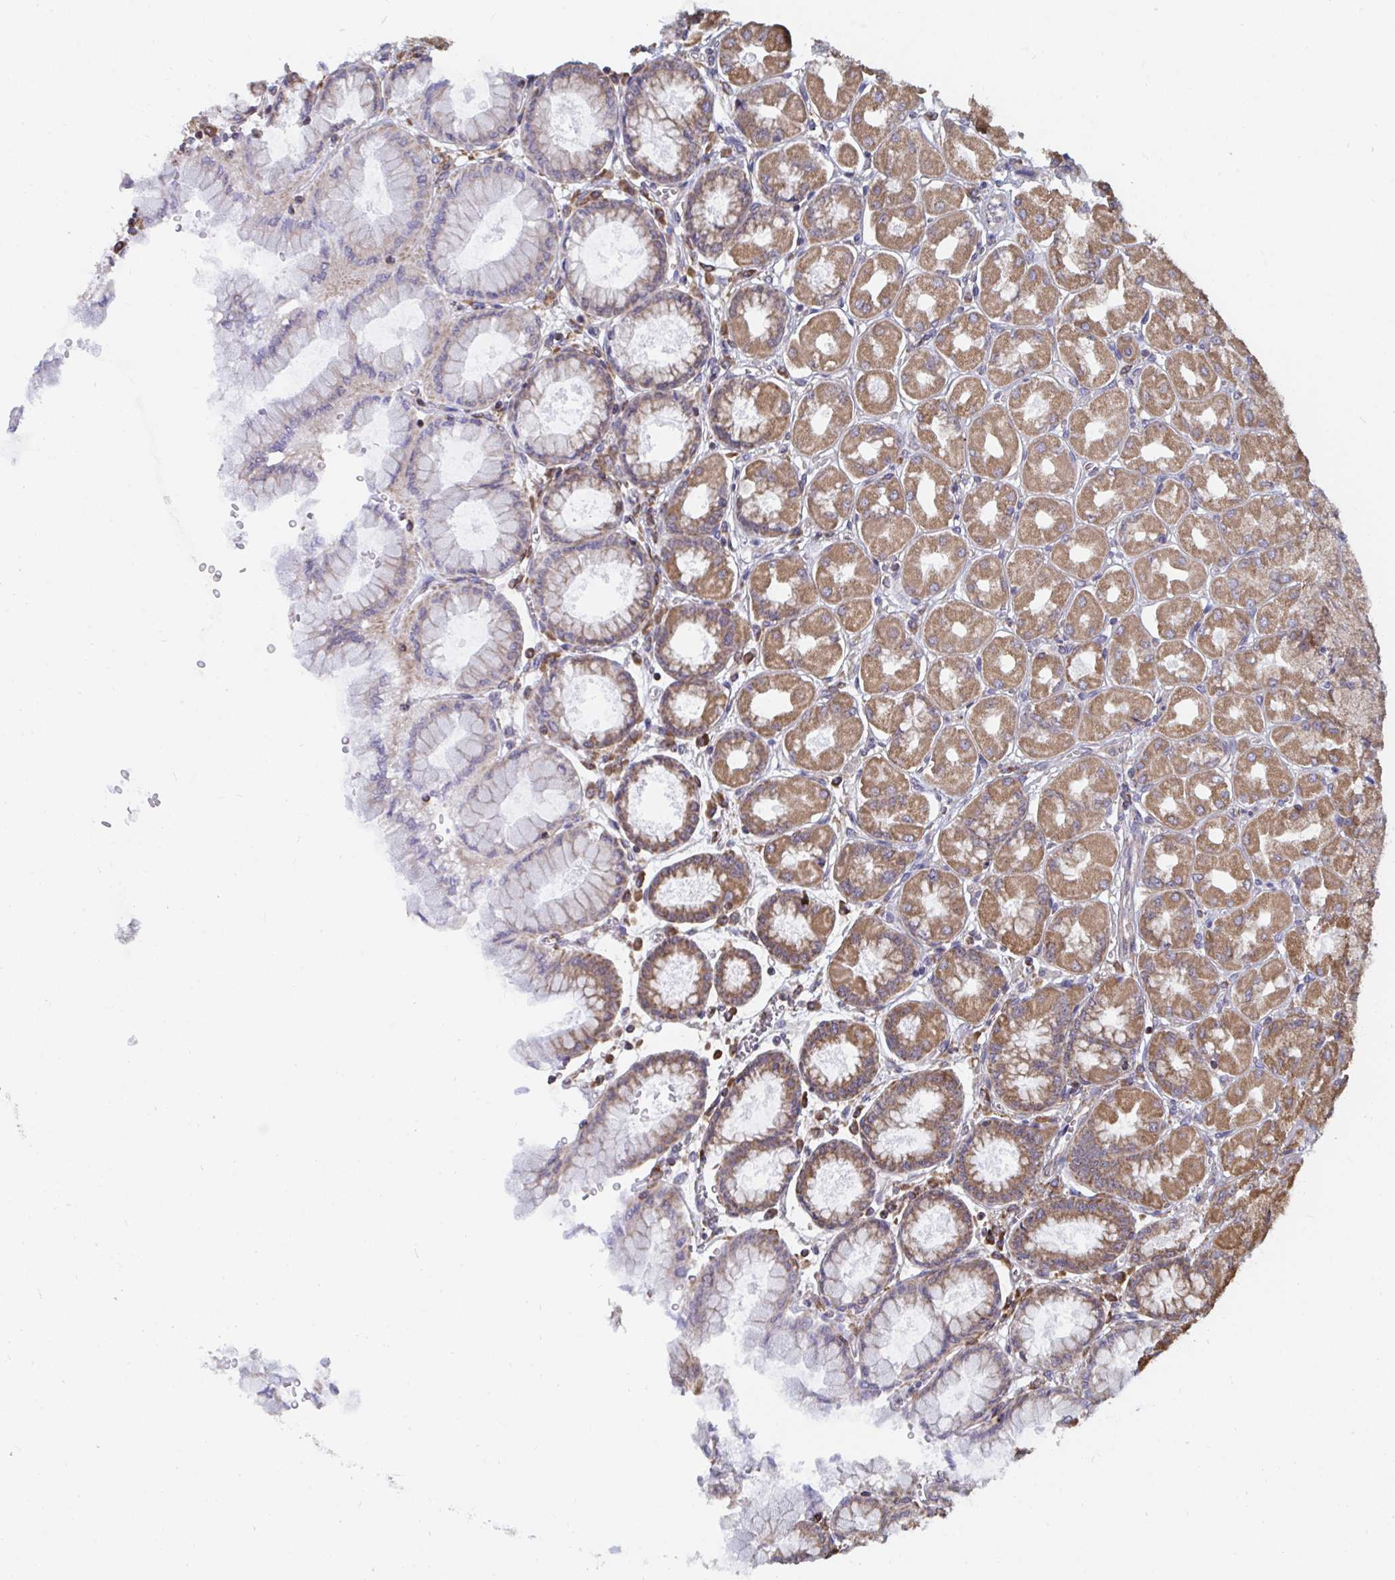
{"staining": {"intensity": "moderate", "quantity": ">75%", "location": "cytoplasmic/membranous"}, "tissue": "stomach", "cell_type": "Glandular cells", "image_type": "normal", "snomed": [{"axis": "morphology", "description": "Normal tissue, NOS"}, {"axis": "topography", "description": "Stomach, upper"}], "caption": "Unremarkable stomach was stained to show a protein in brown. There is medium levels of moderate cytoplasmic/membranous positivity in about >75% of glandular cells. Immunohistochemistry (ihc) stains the protein in brown and the nuclei are stained blue.", "gene": "ELAVL1", "patient": {"sex": "female", "age": 56}}